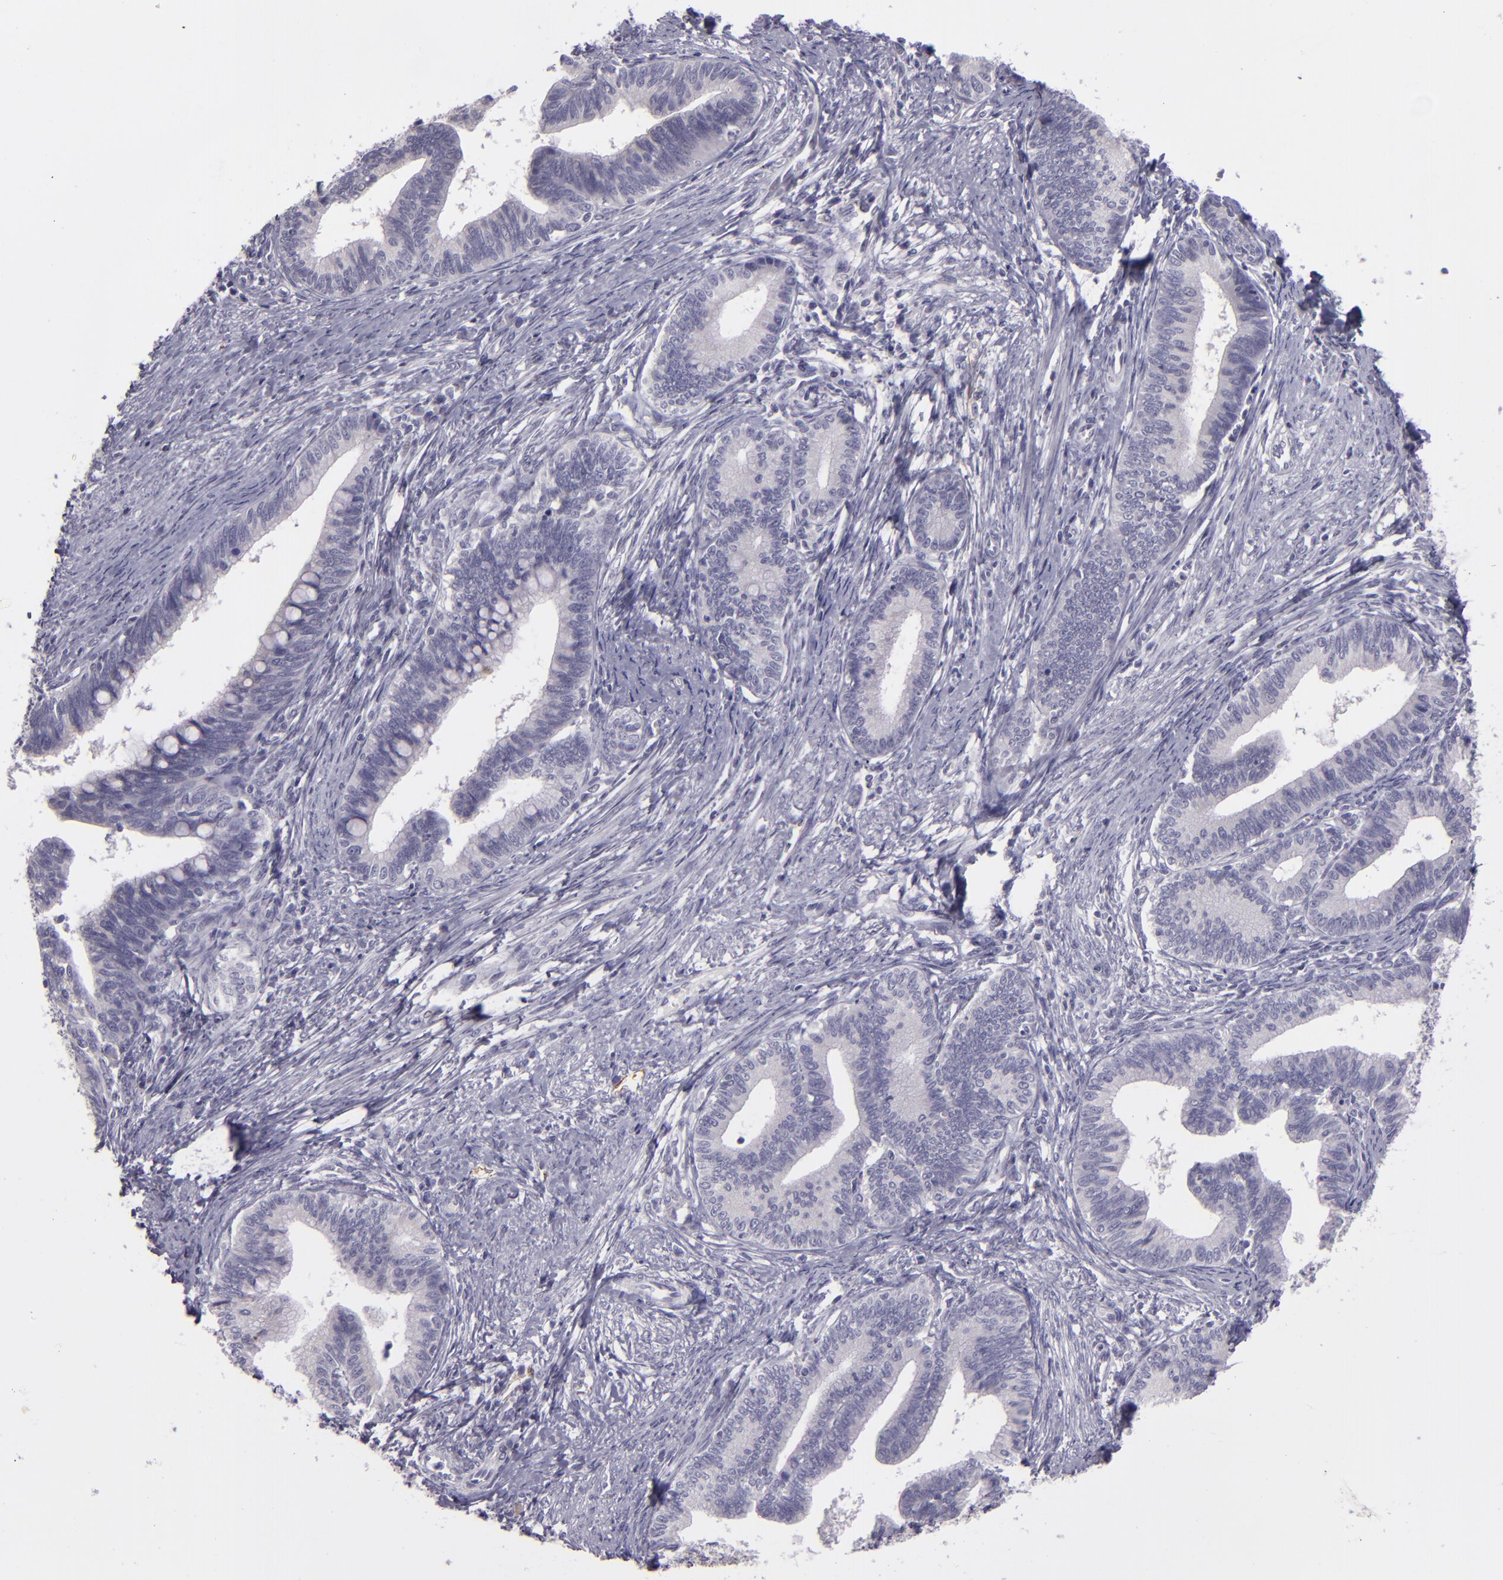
{"staining": {"intensity": "negative", "quantity": "none", "location": "none"}, "tissue": "cervical cancer", "cell_type": "Tumor cells", "image_type": "cancer", "snomed": [{"axis": "morphology", "description": "Adenocarcinoma, NOS"}, {"axis": "topography", "description": "Cervix"}], "caption": "Immunohistochemistry histopathology image of neoplastic tissue: human cervical cancer stained with DAB displays no significant protein positivity in tumor cells. The staining was performed using DAB to visualize the protein expression in brown, while the nuclei were stained in blue with hematoxylin (Magnification: 20x).", "gene": "SNCB", "patient": {"sex": "female", "age": 36}}